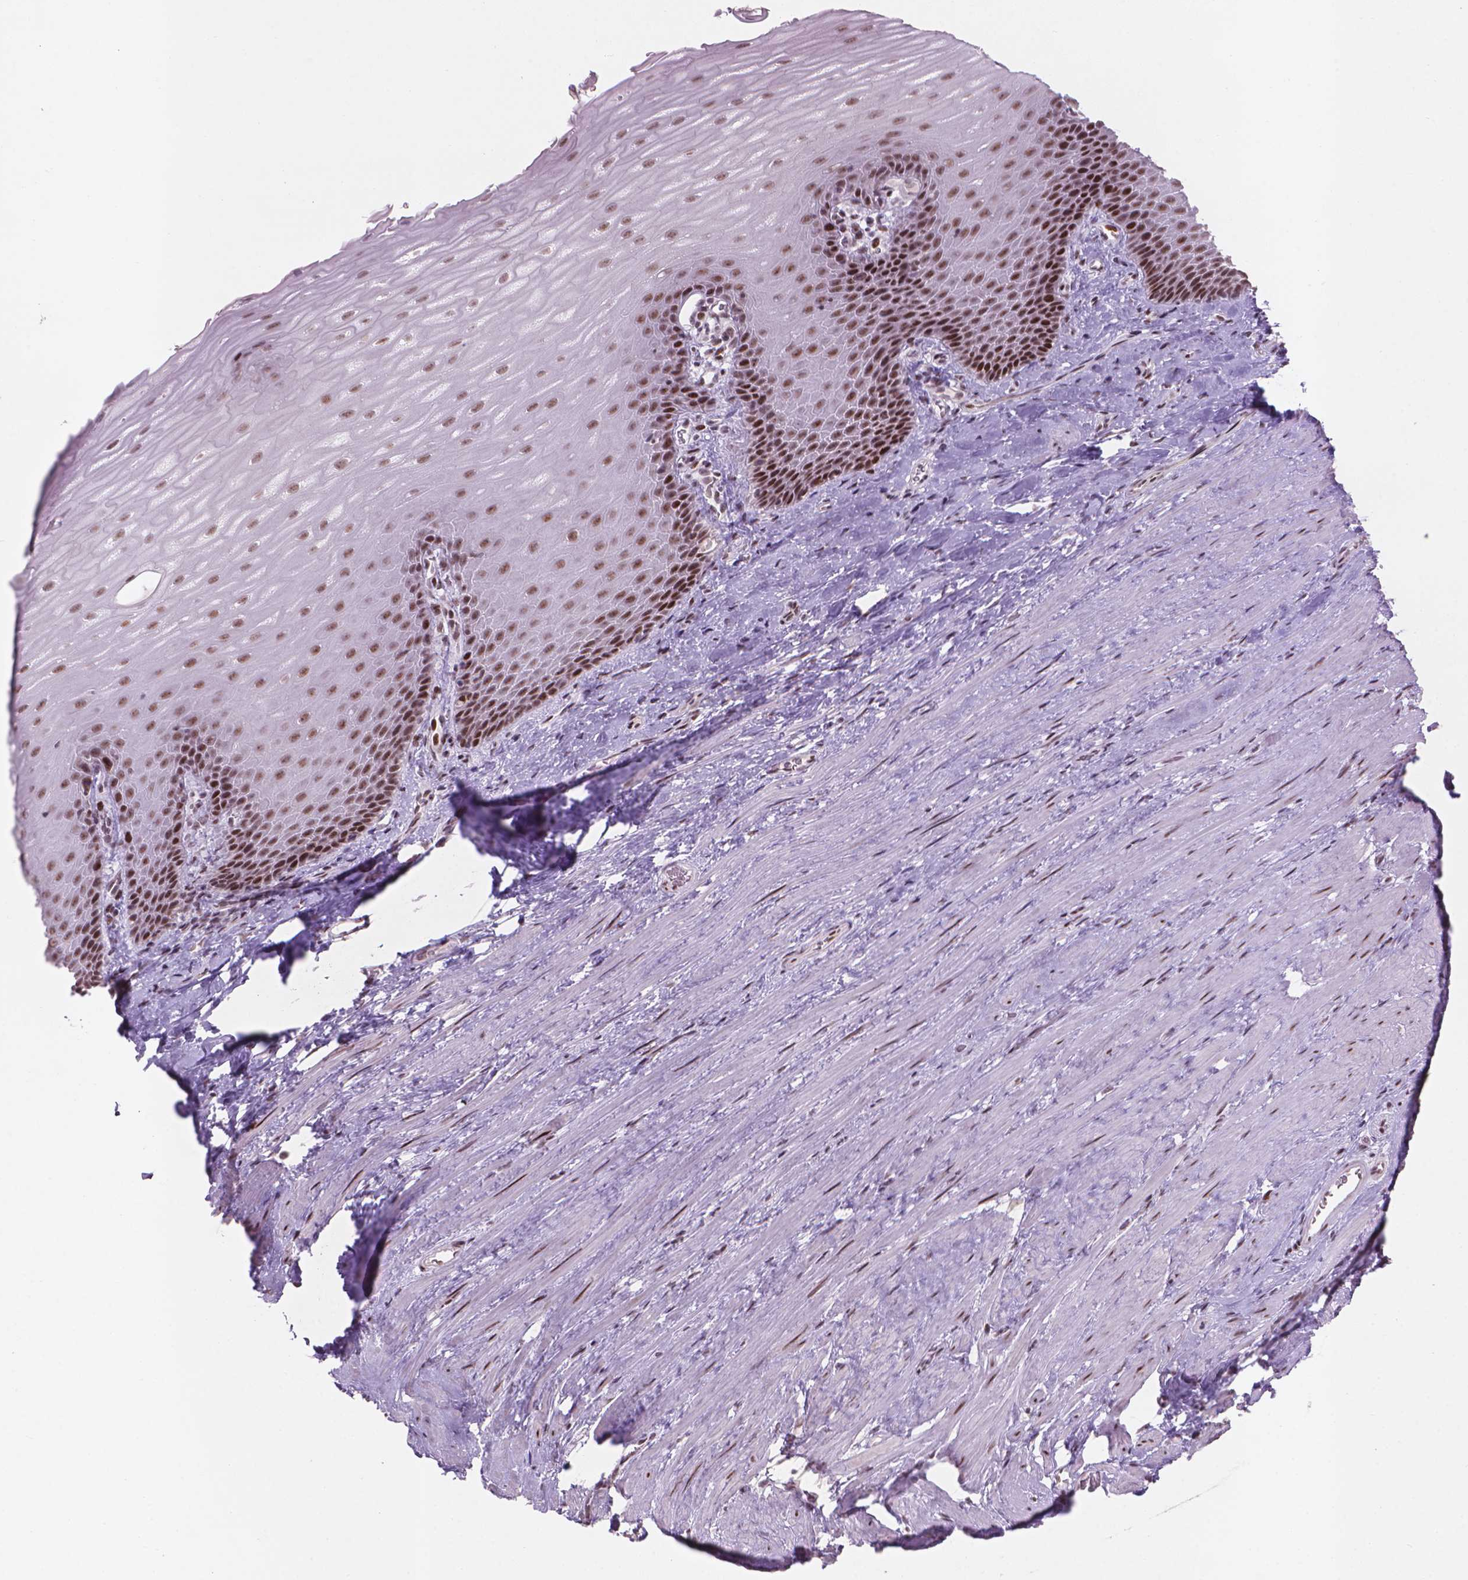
{"staining": {"intensity": "strong", "quantity": "25%-75%", "location": "nuclear"}, "tissue": "esophagus", "cell_type": "Squamous epithelial cells", "image_type": "normal", "snomed": [{"axis": "morphology", "description": "Normal tissue, NOS"}, {"axis": "topography", "description": "Esophagus"}], "caption": "A brown stain labels strong nuclear expression of a protein in squamous epithelial cells of unremarkable esophagus. The protein of interest is shown in brown color, while the nuclei are stained blue.", "gene": "HES7", "patient": {"sex": "male", "age": 64}}